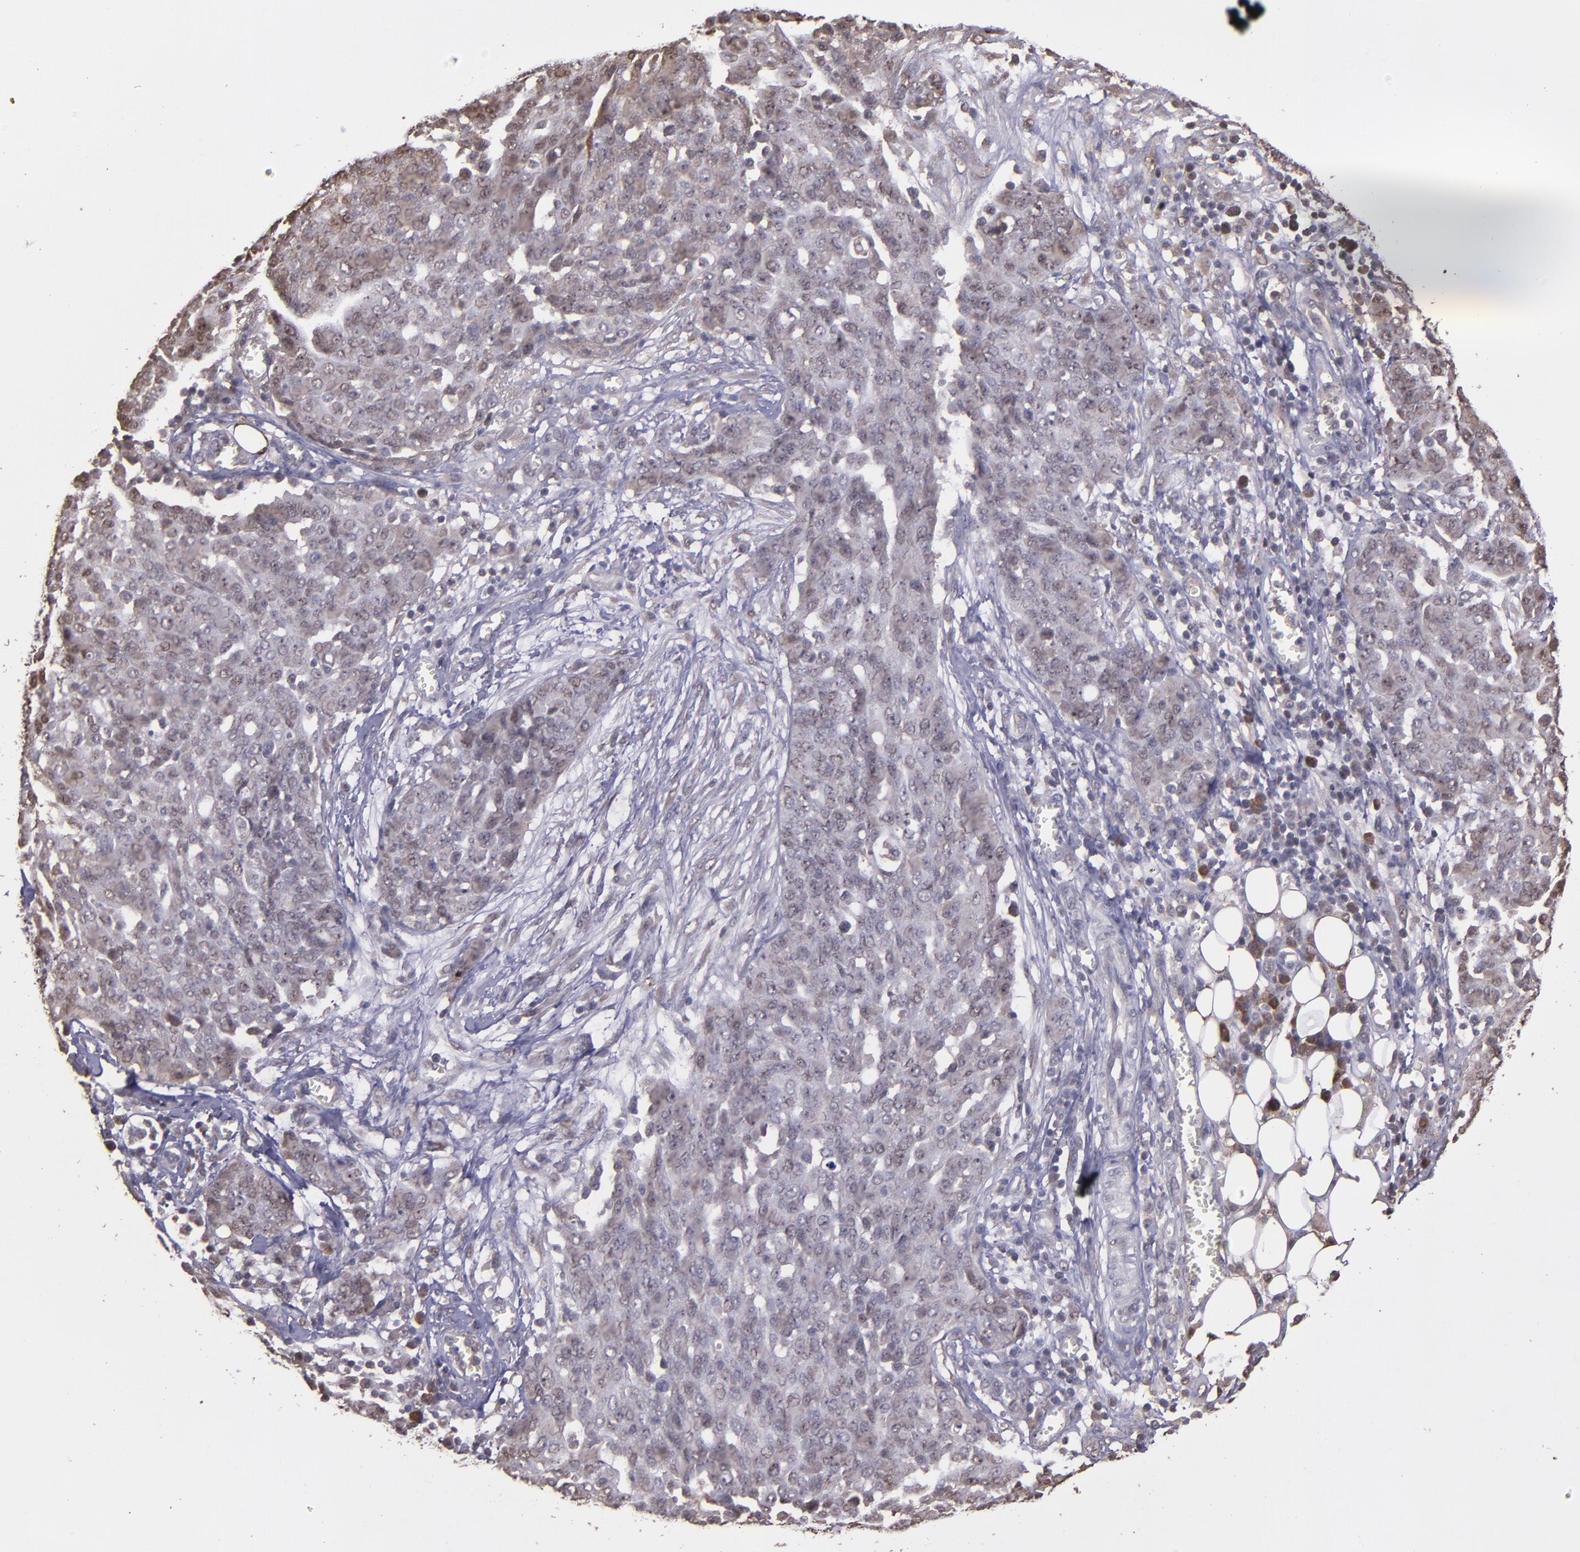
{"staining": {"intensity": "weak", "quantity": "25%-75%", "location": "cytoplasmic/membranous"}, "tissue": "ovarian cancer", "cell_type": "Tumor cells", "image_type": "cancer", "snomed": [{"axis": "morphology", "description": "Cystadenocarcinoma, serous, NOS"}, {"axis": "topography", "description": "Soft tissue"}, {"axis": "topography", "description": "Ovary"}], "caption": "Protein staining of ovarian cancer tissue displays weak cytoplasmic/membranous staining in approximately 25%-75% of tumor cells.", "gene": "SERPINF2", "patient": {"sex": "female", "age": 57}}